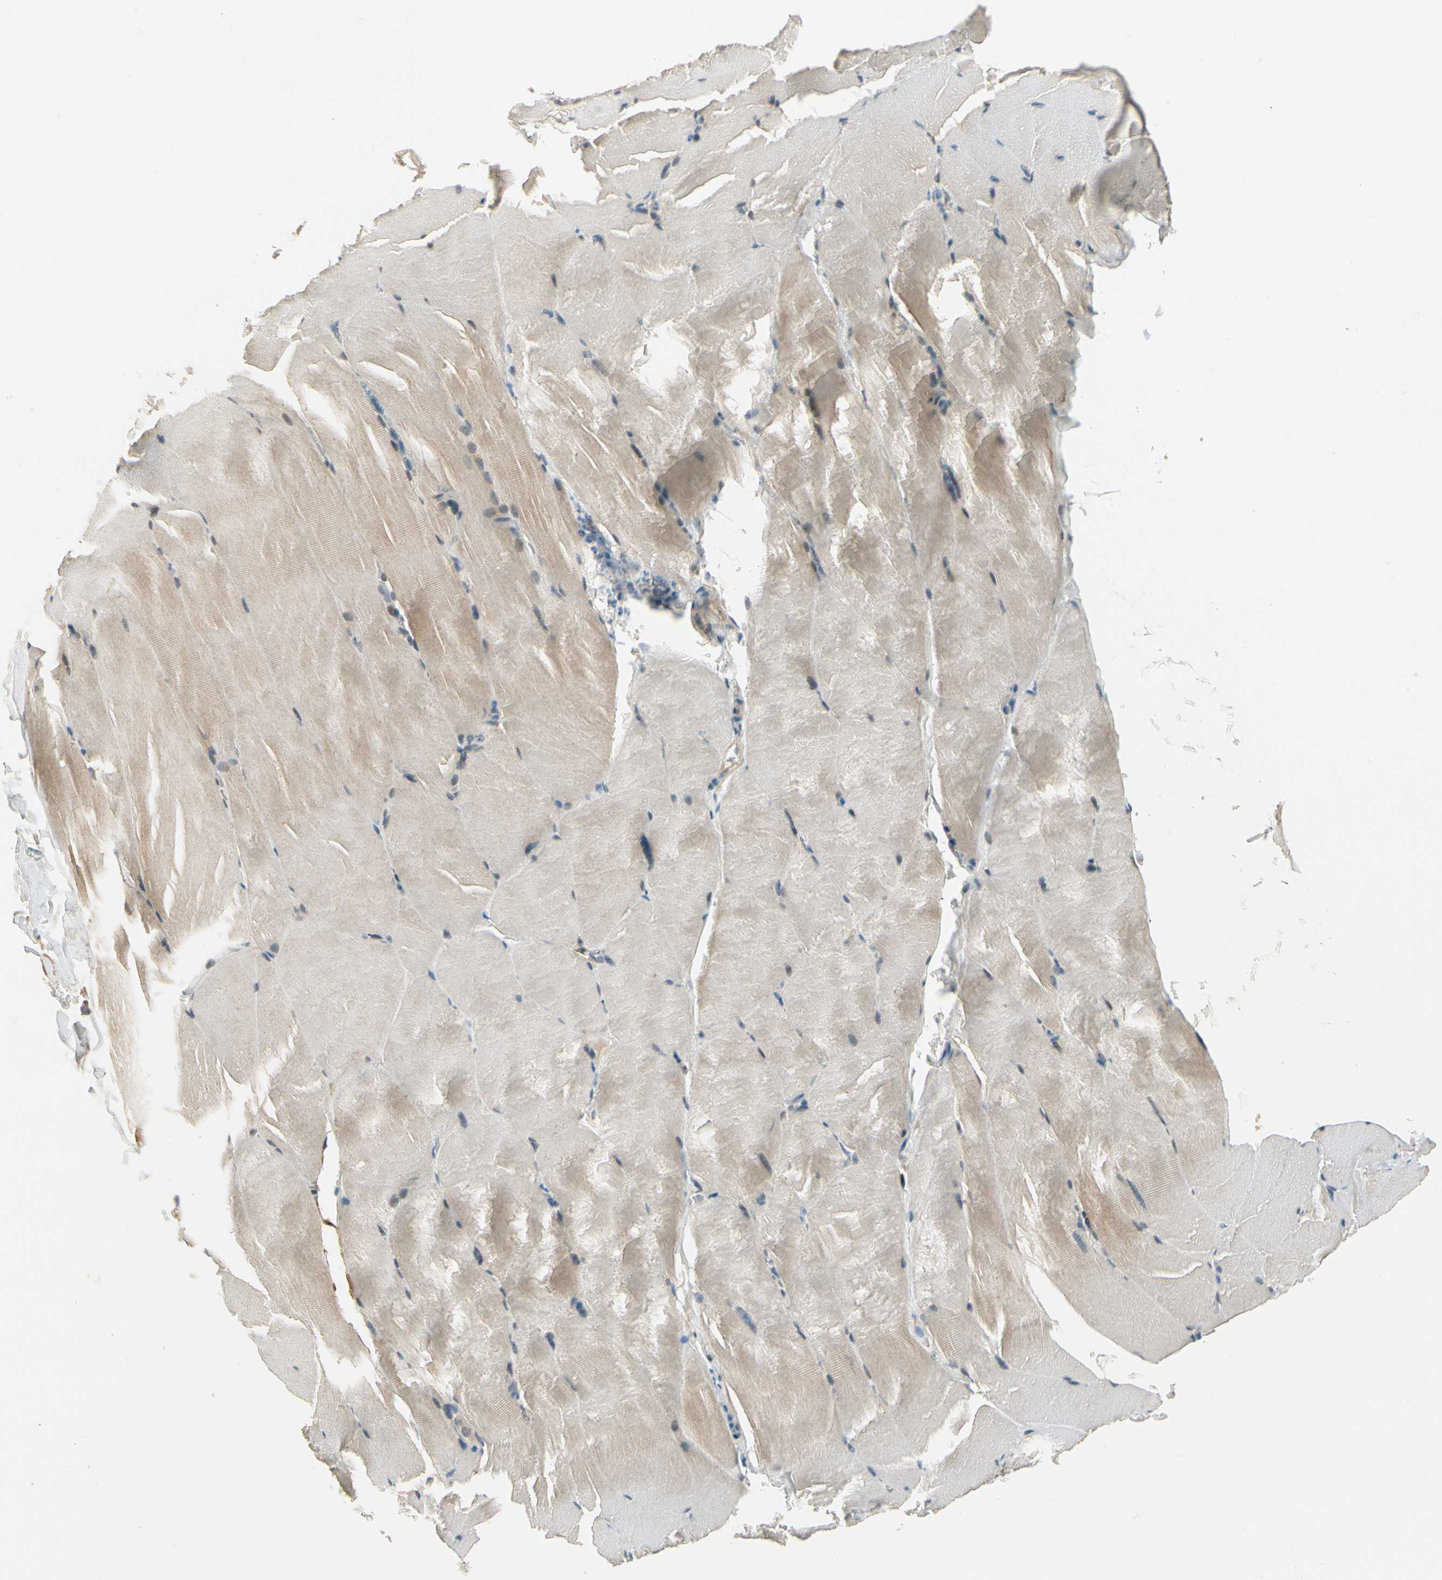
{"staining": {"intensity": "weak", "quantity": "<25%", "location": "cytoplasmic/membranous"}, "tissue": "skeletal muscle", "cell_type": "Myocytes", "image_type": "normal", "snomed": [{"axis": "morphology", "description": "Normal tissue, NOS"}, {"axis": "topography", "description": "Skeletal muscle"}], "caption": "This is an immunohistochemistry (IHC) micrograph of unremarkable skeletal muscle. There is no staining in myocytes.", "gene": "EPHB3", "patient": {"sex": "male", "age": 71}}